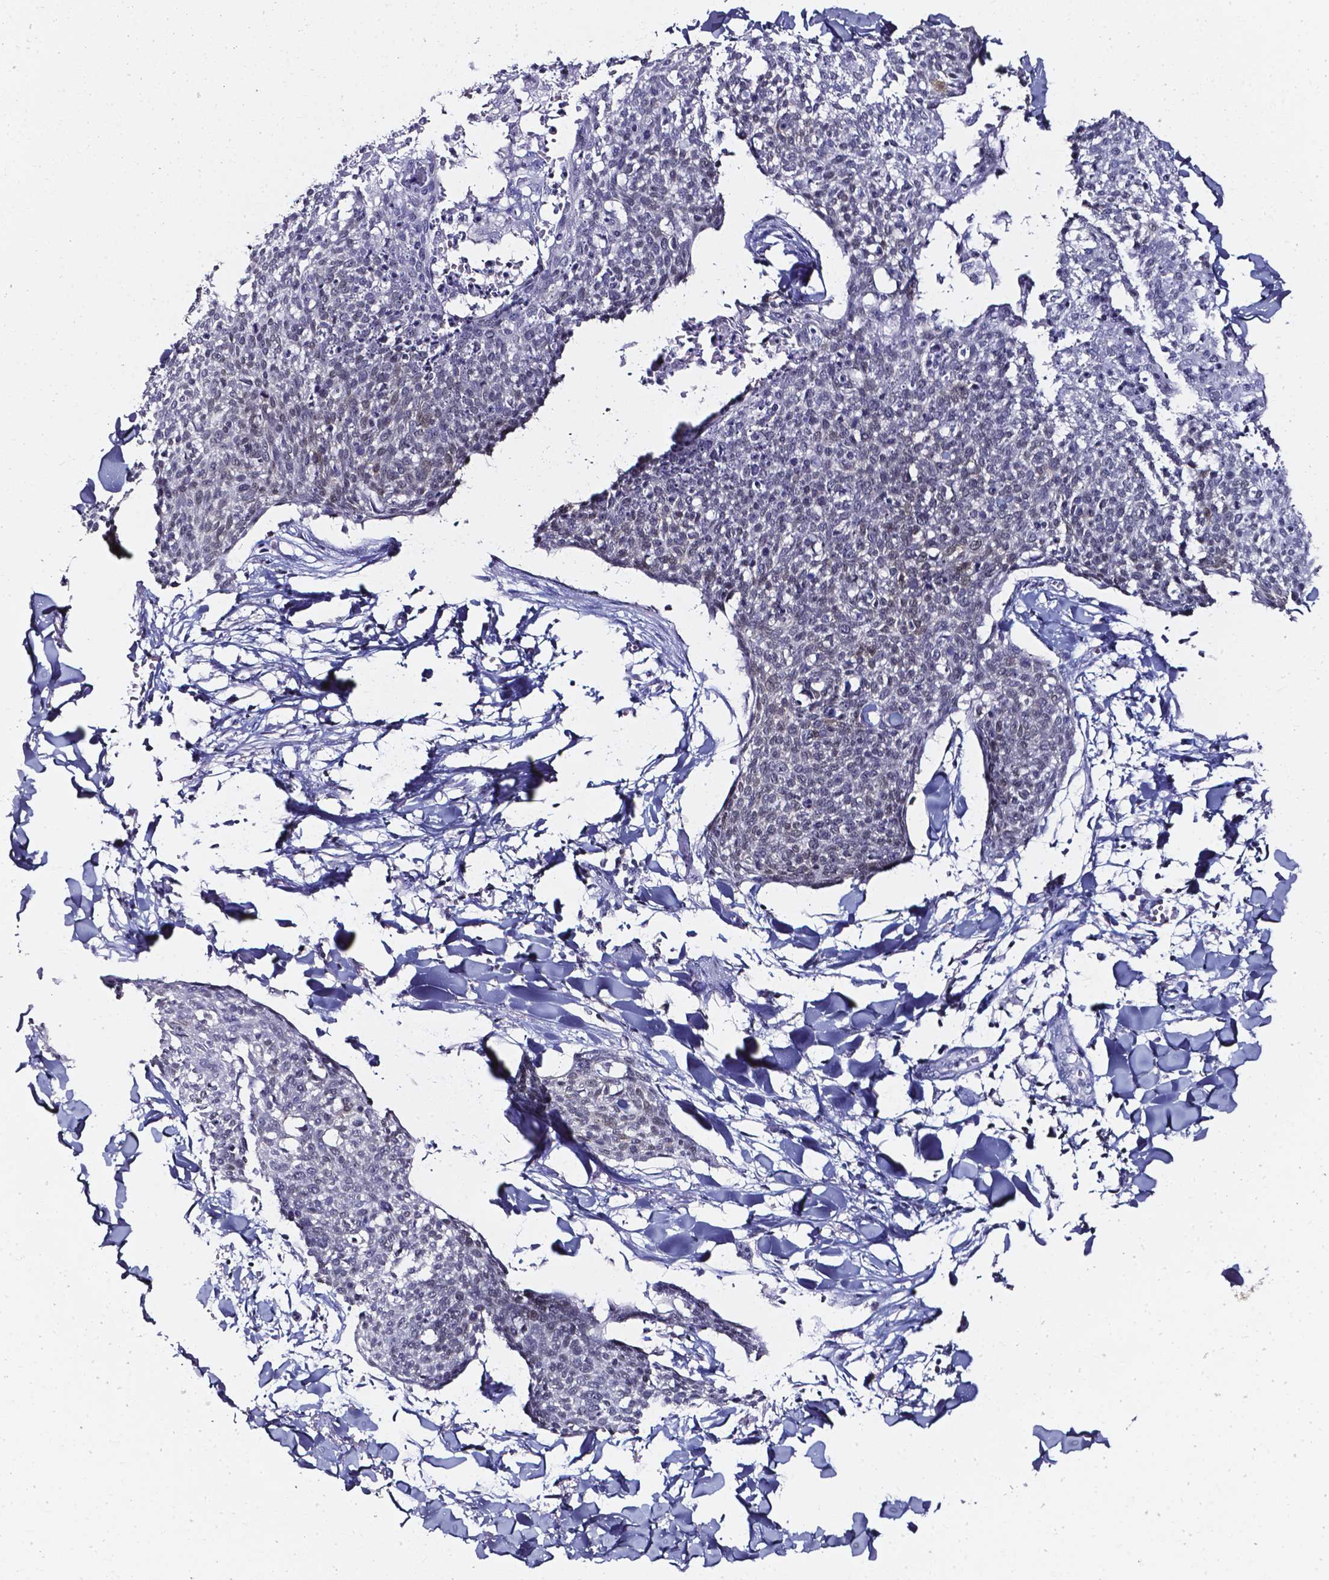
{"staining": {"intensity": "negative", "quantity": "none", "location": "none"}, "tissue": "skin cancer", "cell_type": "Tumor cells", "image_type": "cancer", "snomed": [{"axis": "morphology", "description": "Squamous cell carcinoma, NOS"}, {"axis": "topography", "description": "Skin"}, {"axis": "topography", "description": "Vulva"}], "caption": "An image of skin cancer stained for a protein shows no brown staining in tumor cells.", "gene": "AKR1B10", "patient": {"sex": "female", "age": 75}}